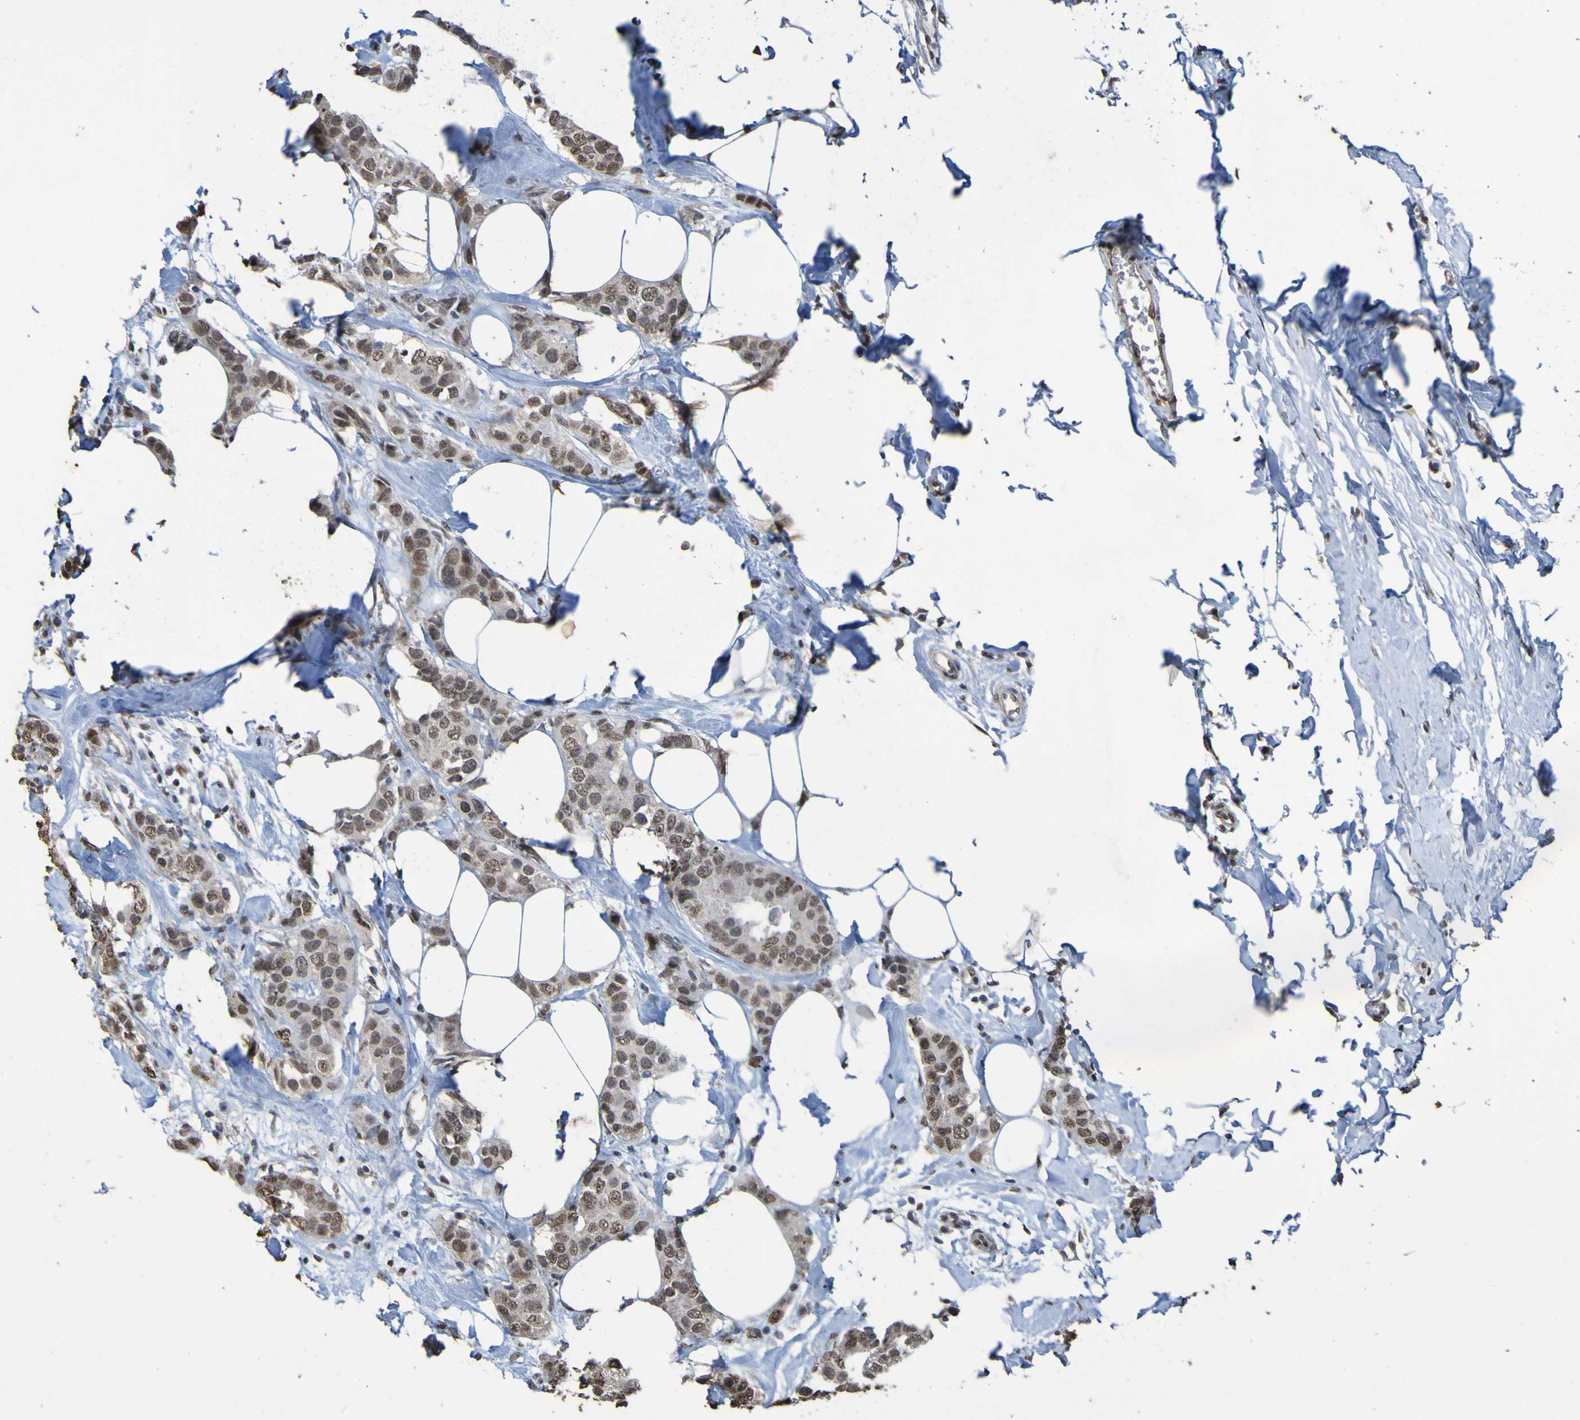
{"staining": {"intensity": "moderate", "quantity": ">75%", "location": "nuclear"}, "tissue": "breast cancer", "cell_type": "Tumor cells", "image_type": "cancer", "snomed": [{"axis": "morphology", "description": "Normal tissue, NOS"}, {"axis": "morphology", "description": "Duct carcinoma"}, {"axis": "topography", "description": "Breast"}], "caption": "Immunohistochemical staining of human invasive ductal carcinoma (breast) demonstrates medium levels of moderate nuclear protein staining in approximately >75% of tumor cells.", "gene": "ALKBH2", "patient": {"sex": "female", "age": 50}}